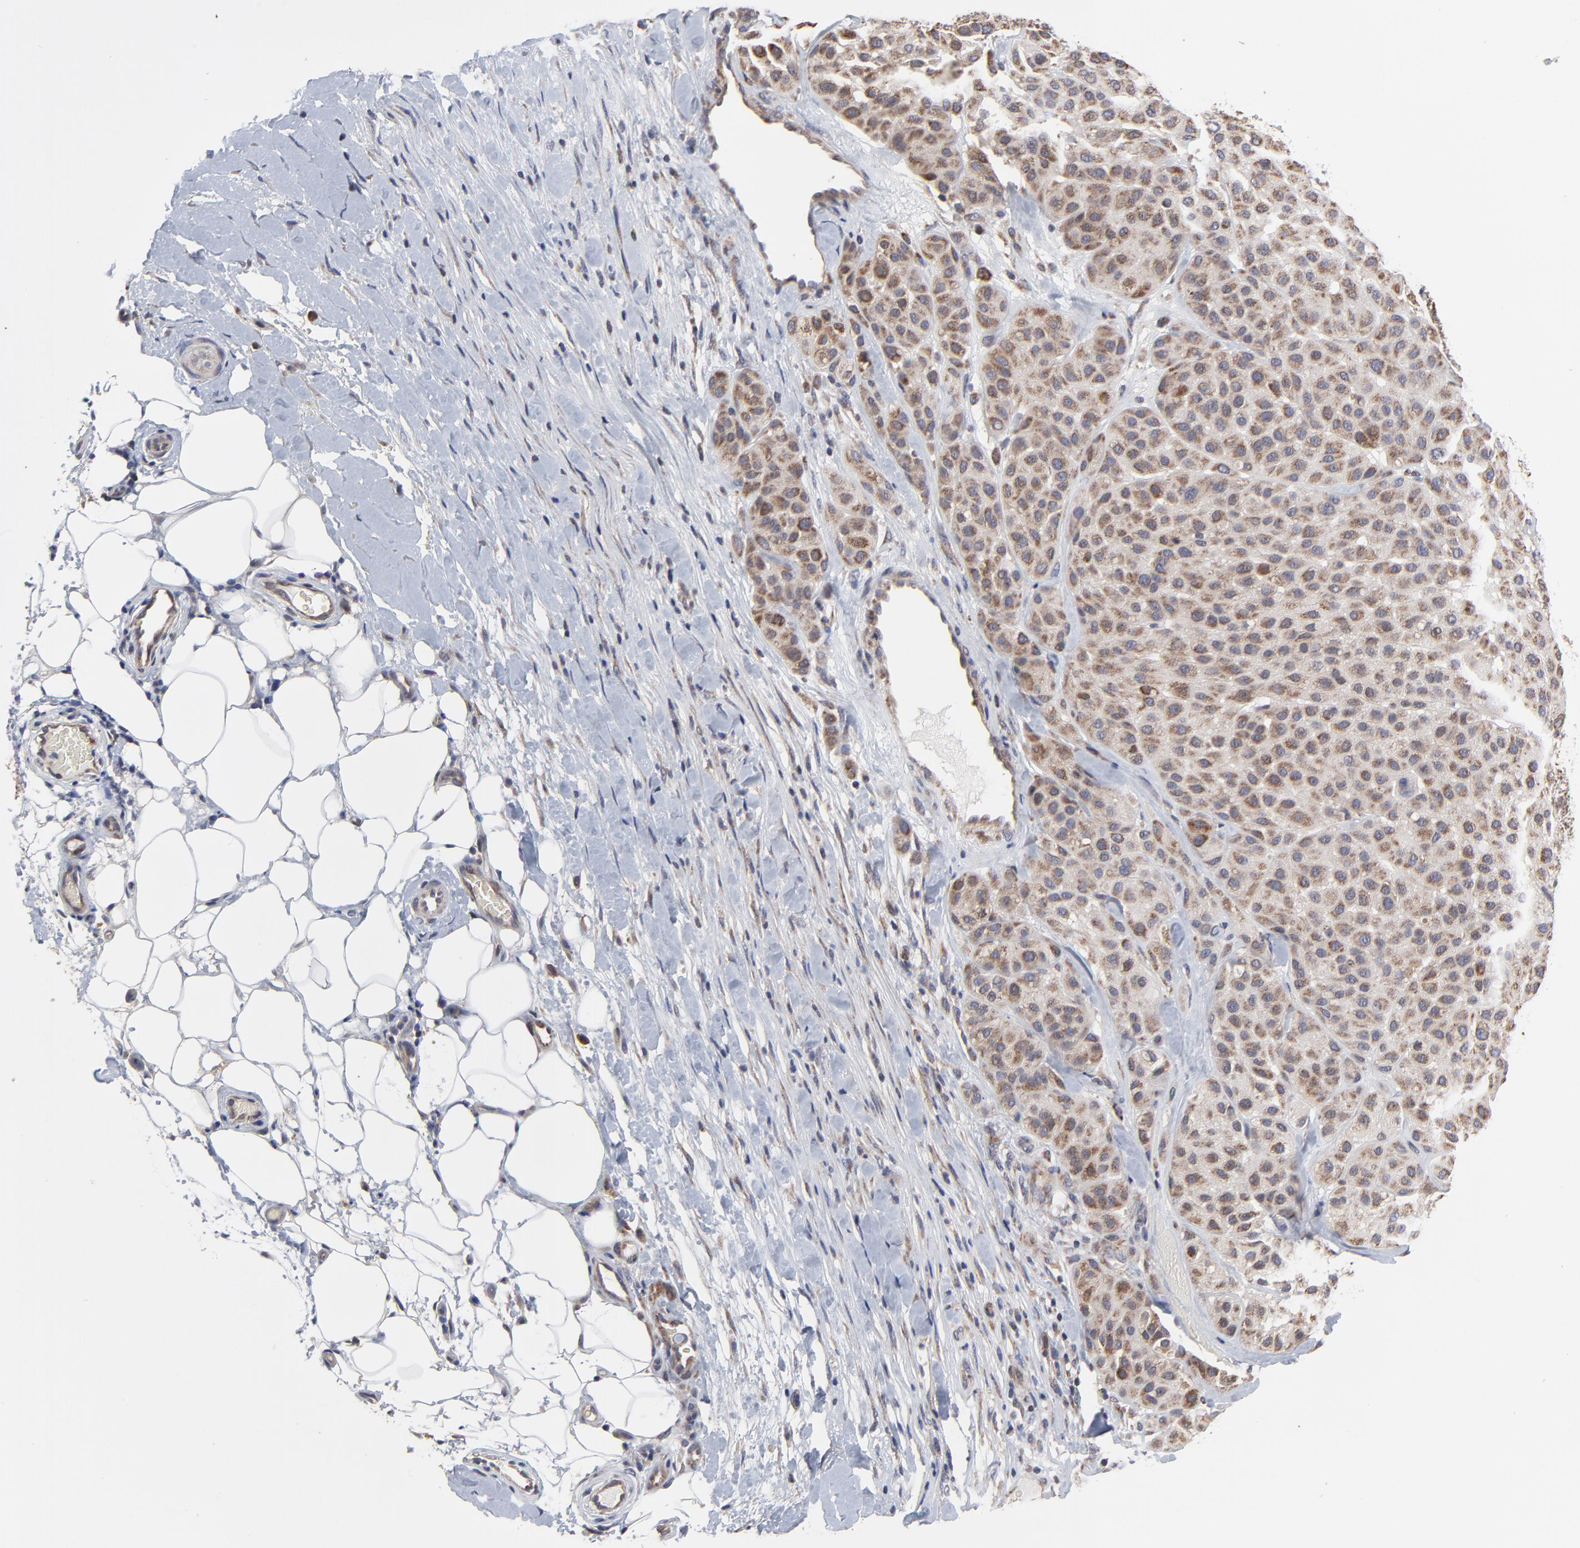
{"staining": {"intensity": "weak", "quantity": ">75%", "location": "cytoplasmic/membranous"}, "tissue": "melanoma", "cell_type": "Tumor cells", "image_type": "cancer", "snomed": [{"axis": "morphology", "description": "Normal tissue, NOS"}, {"axis": "morphology", "description": "Malignant melanoma, Metastatic site"}, {"axis": "topography", "description": "Skin"}], "caption": "Immunohistochemical staining of human malignant melanoma (metastatic site) exhibits low levels of weak cytoplasmic/membranous protein expression in approximately >75% of tumor cells.", "gene": "ZNF550", "patient": {"sex": "male", "age": 41}}